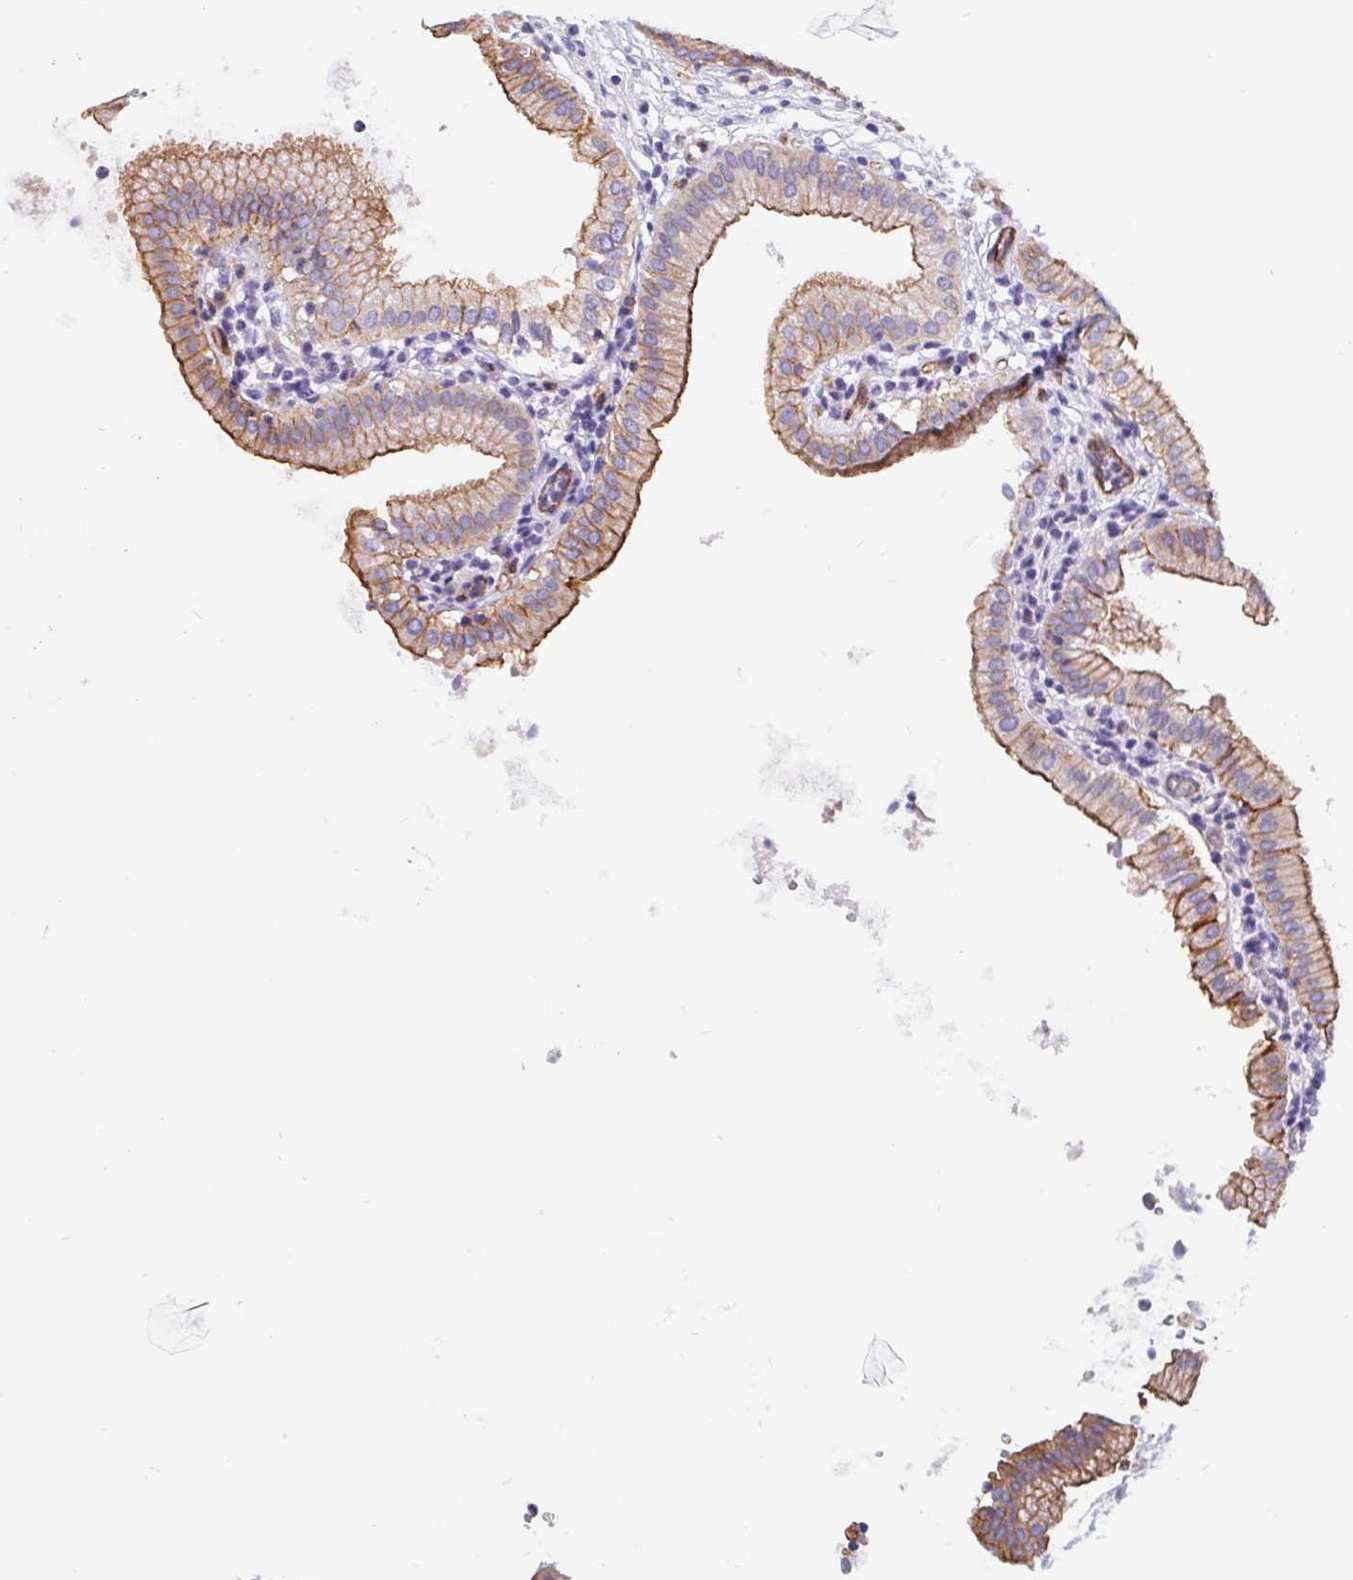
{"staining": {"intensity": "moderate", "quantity": "25%-75%", "location": "cytoplasmic/membranous"}, "tissue": "gallbladder", "cell_type": "Glandular cells", "image_type": "normal", "snomed": [{"axis": "morphology", "description": "Normal tissue, NOS"}, {"axis": "topography", "description": "Gallbladder"}], "caption": "A photomicrograph of human gallbladder stained for a protein shows moderate cytoplasmic/membranous brown staining in glandular cells. (DAB (3,3'-diaminobenzidine) IHC, brown staining for protein, blue staining for nuclei).", "gene": "LIMCH1", "patient": {"sex": "female", "age": 65}}